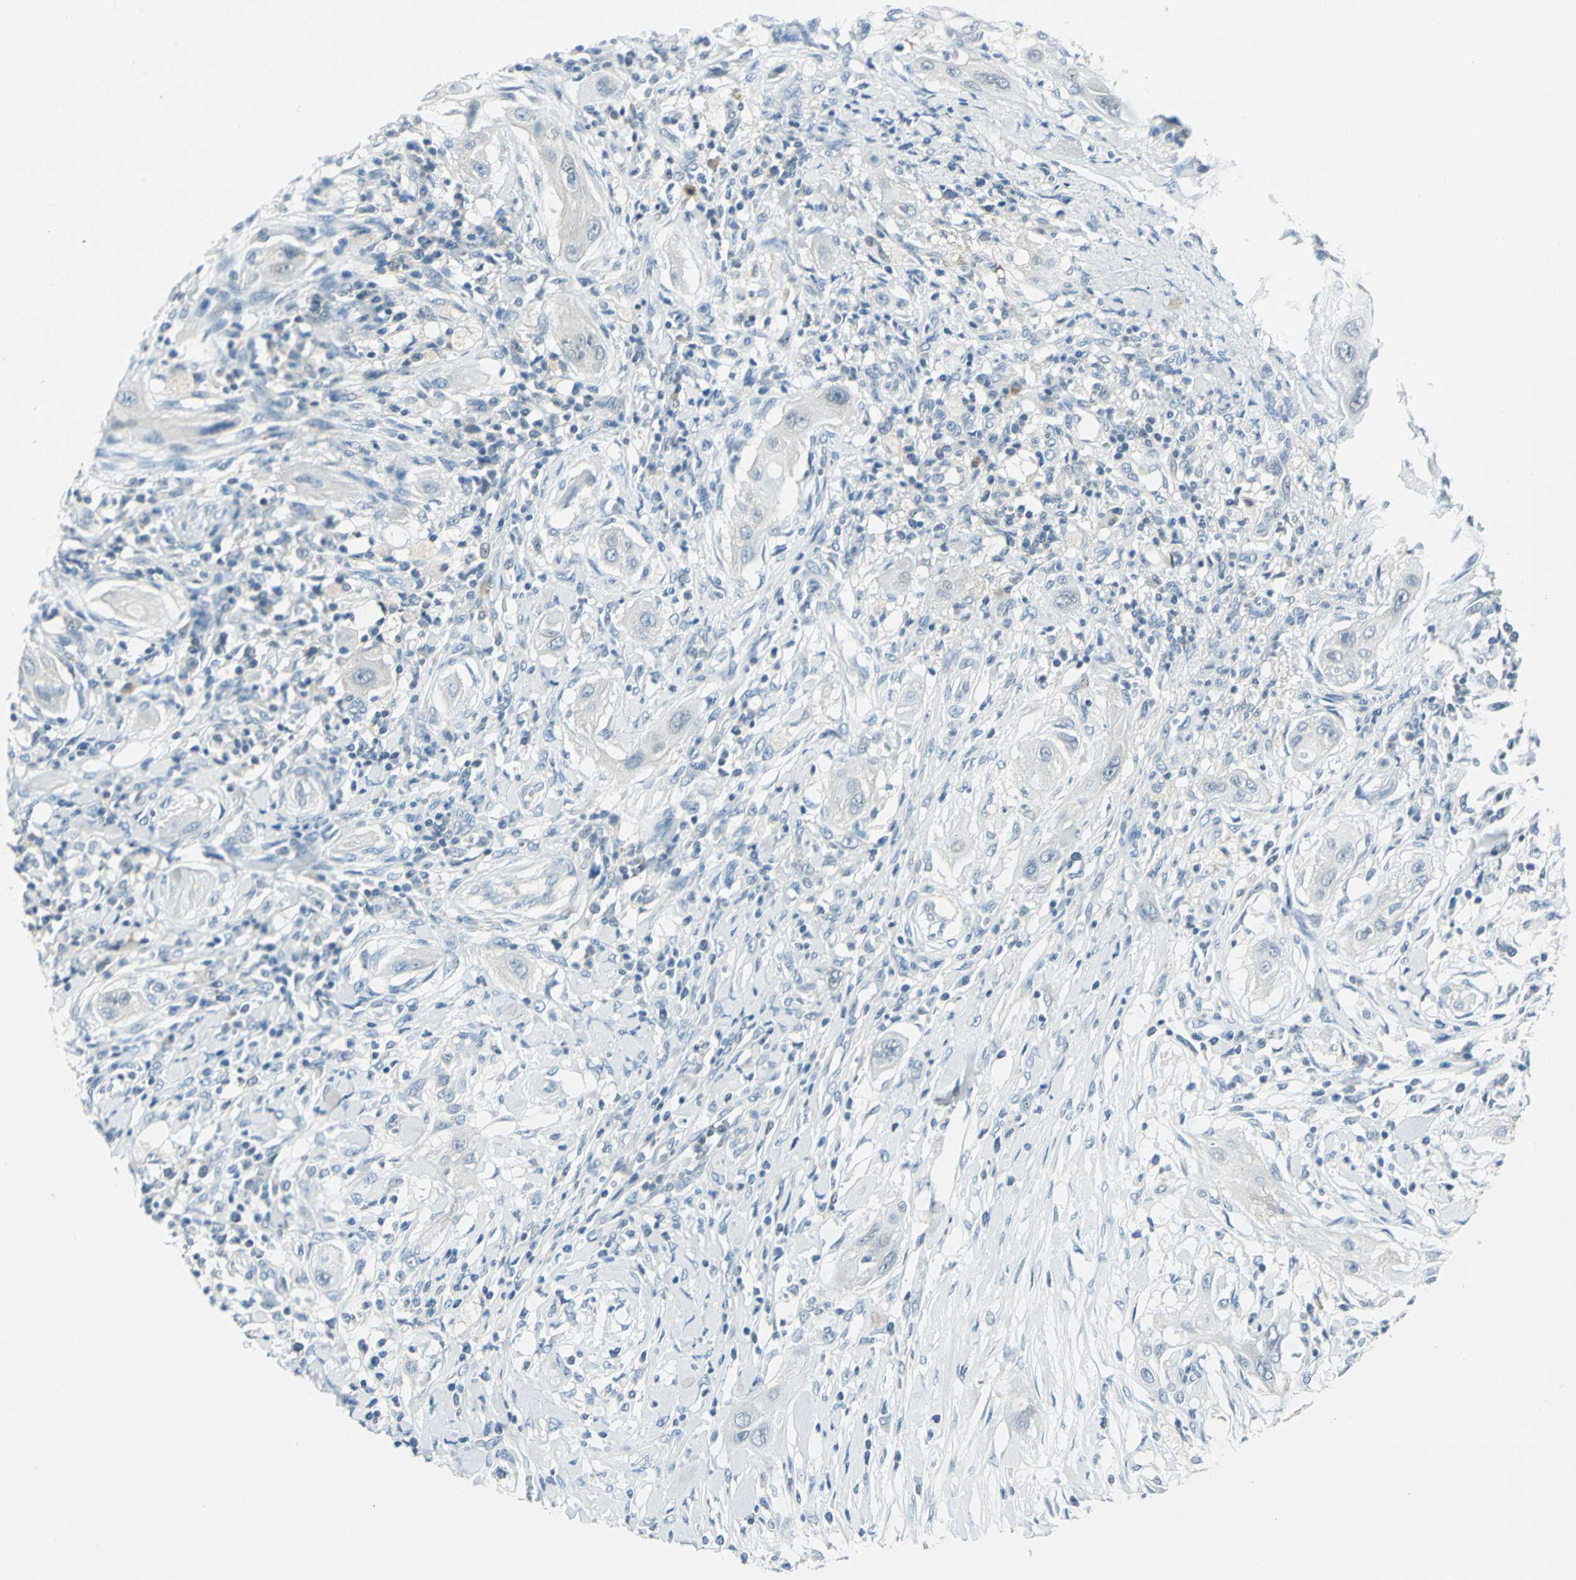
{"staining": {"intensity": "negative", "quantity": "none", "location": "none"}, "tissue": "lung cancer", "cell_type": "Tumor cells", "image_type": "cancer", "snomed": [{"axis": "morphology", "description": "Squamous cell carcinoma, NOS"}, {"axis": "topography", "description": "Lung"}], "caption": "A micrograph of squamous cell carcinoma (lung) stained for a protein displays no brown staining in tumor cells. (DAB (3,3'-diaminobenzidine) immunohistochemistry (IHC), high magnification).", "gene": "ALDOA", "patient": {"sex": "female", "age": 47}}